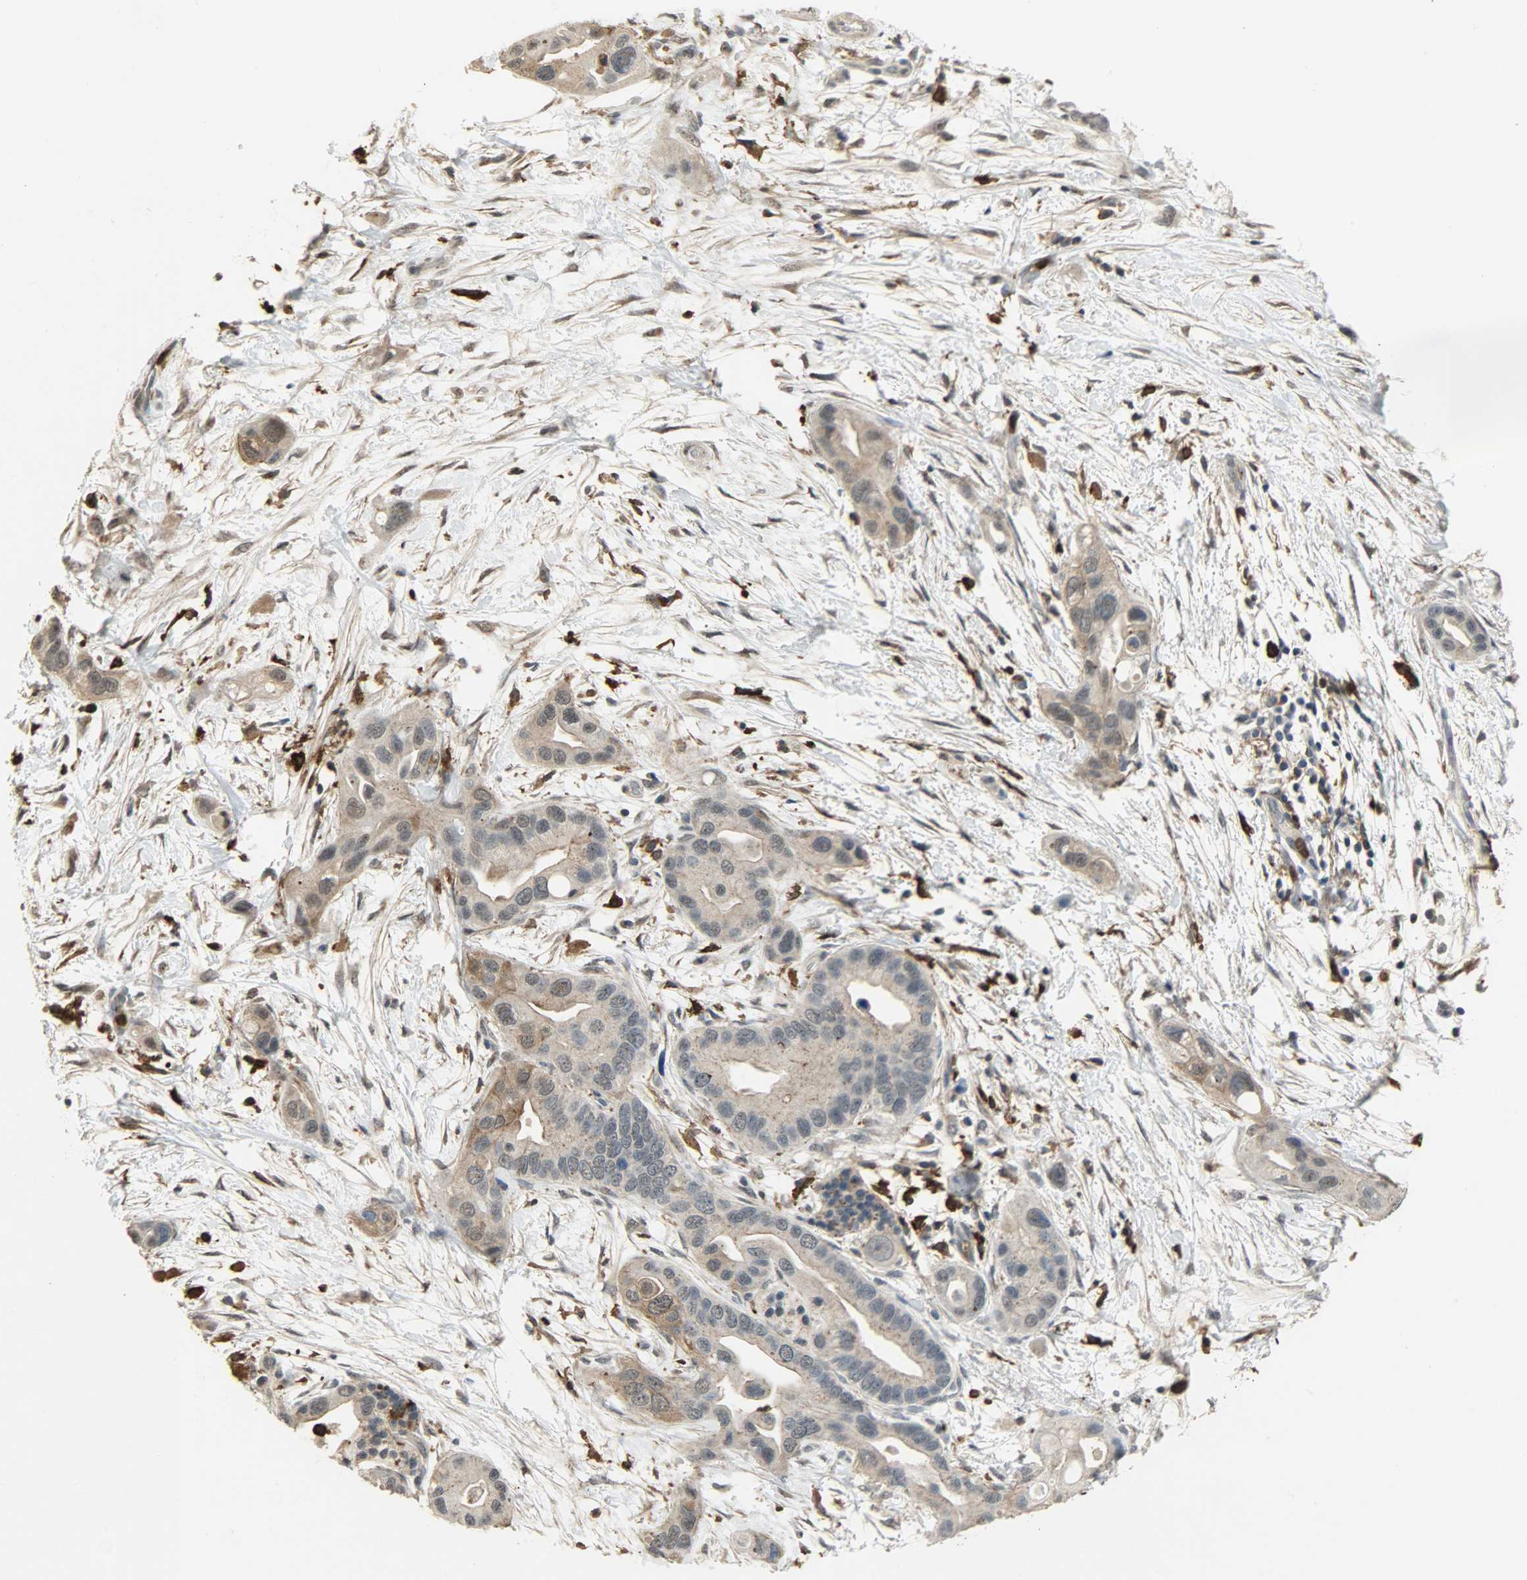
{"staining": {"intensity": "weak", "quantity": "25%-75%", "location": "cytoplasmic/membranous"}, "tissue": "pancreatic cancer", "cell_type": "Tumor cells", "image_type": "cancer", "snomed": [{"axis": "morphology", "description": "Adenocarcinoma, NOS"}, {"axis": "topography", "description": "Pancreas"}], "caption": "Brown immunohistochemical staining in human adenocarcinoma (pancreatic) reveals weak cytoplasmic/membranous expression in about 25%-75% of tumor cells.", "gene": "SKAP2", "patient": {"sex": "female", "age": 77}}